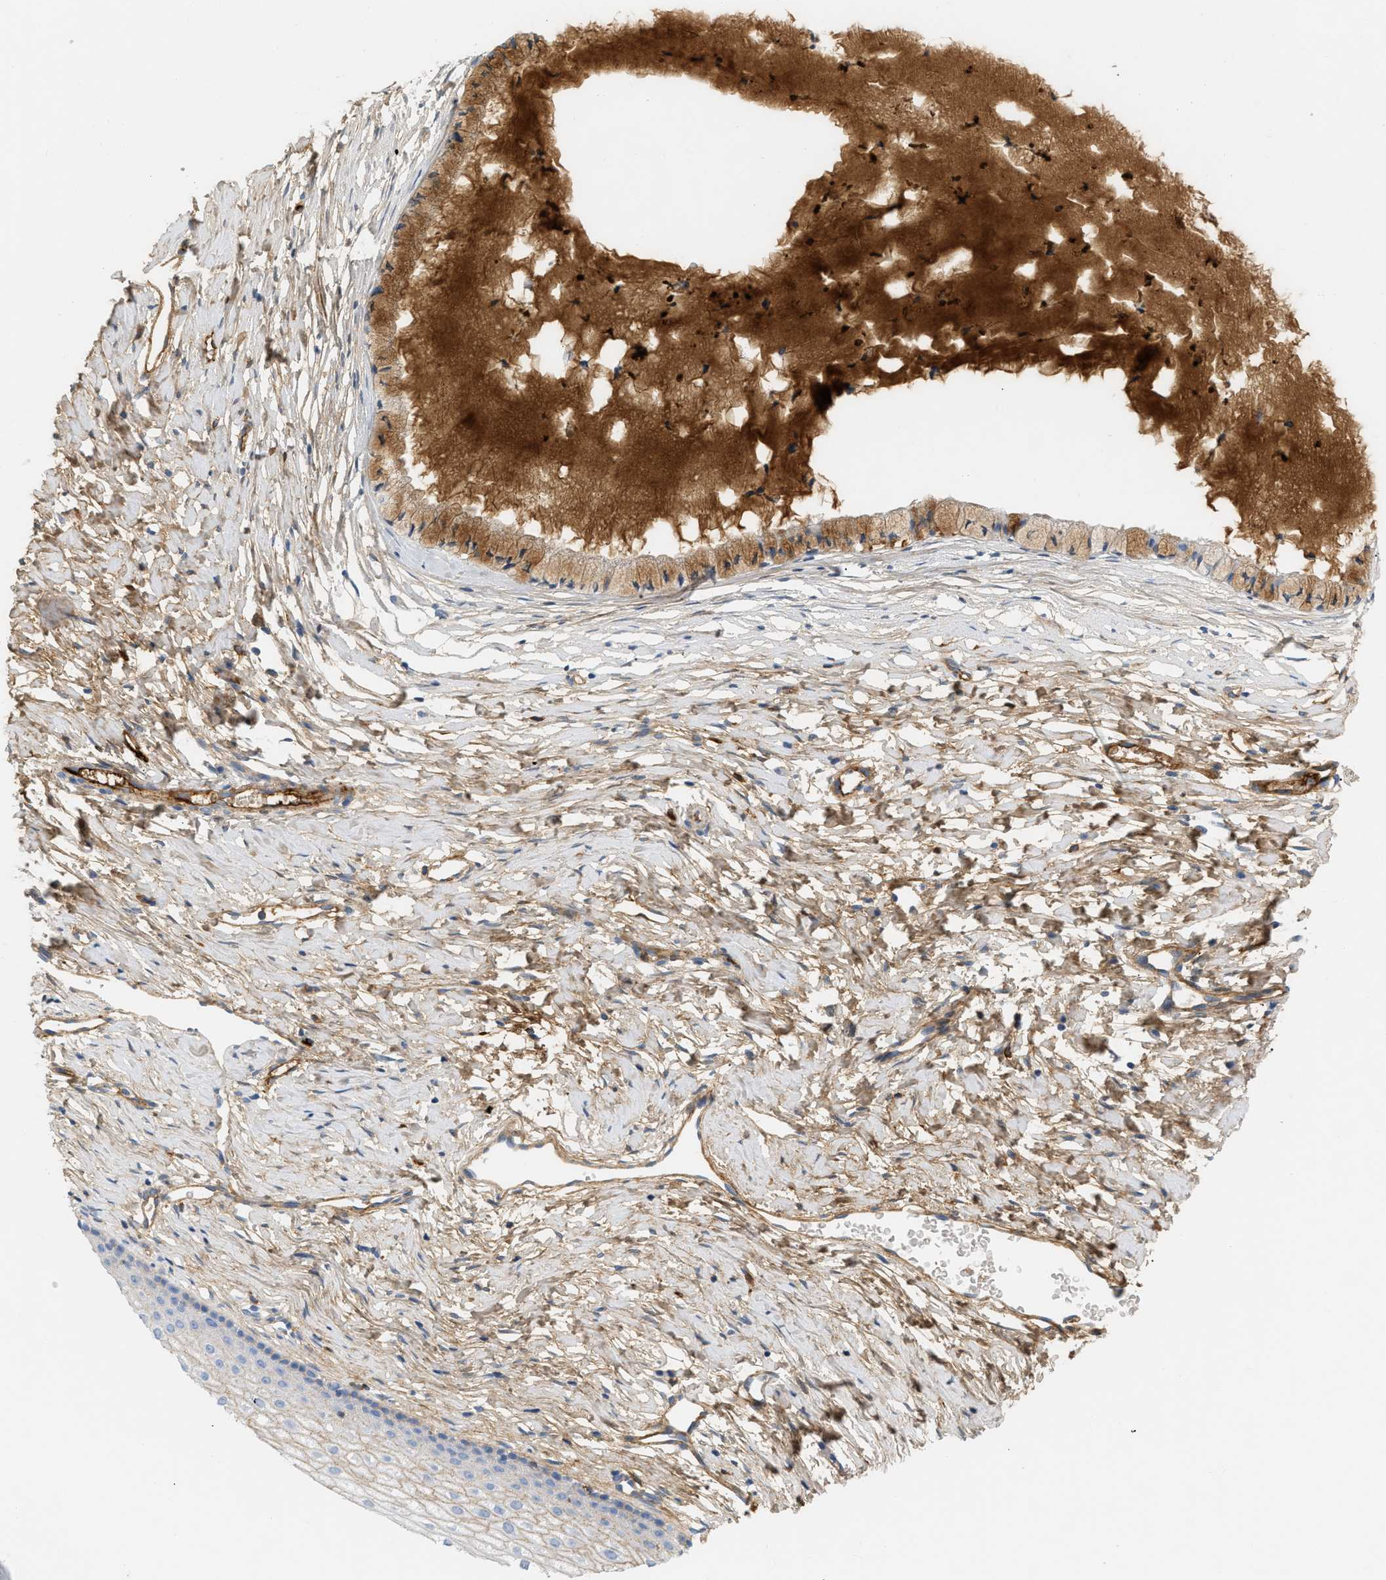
{"staining": {"intensity": "moderate", "quantity": ">75%", "location": "cytoplasmic/membranous"}, "tissue": "cervix", "cell_type": "Glandular cells", "image_type": "normal", "snomed": [{"axis": "morphology", "description": "Normal tissue, NOS"}, {"axis": "topography", "description": "Cervix"}], "caption": "Brown immunohistochemical staining in benign cervix demonstrates moderate cytoplasmic/membranous staining in approximately >75% of glandular cells.", "gene": "CFH", "patient": {"sex": "female", "age": 46}}